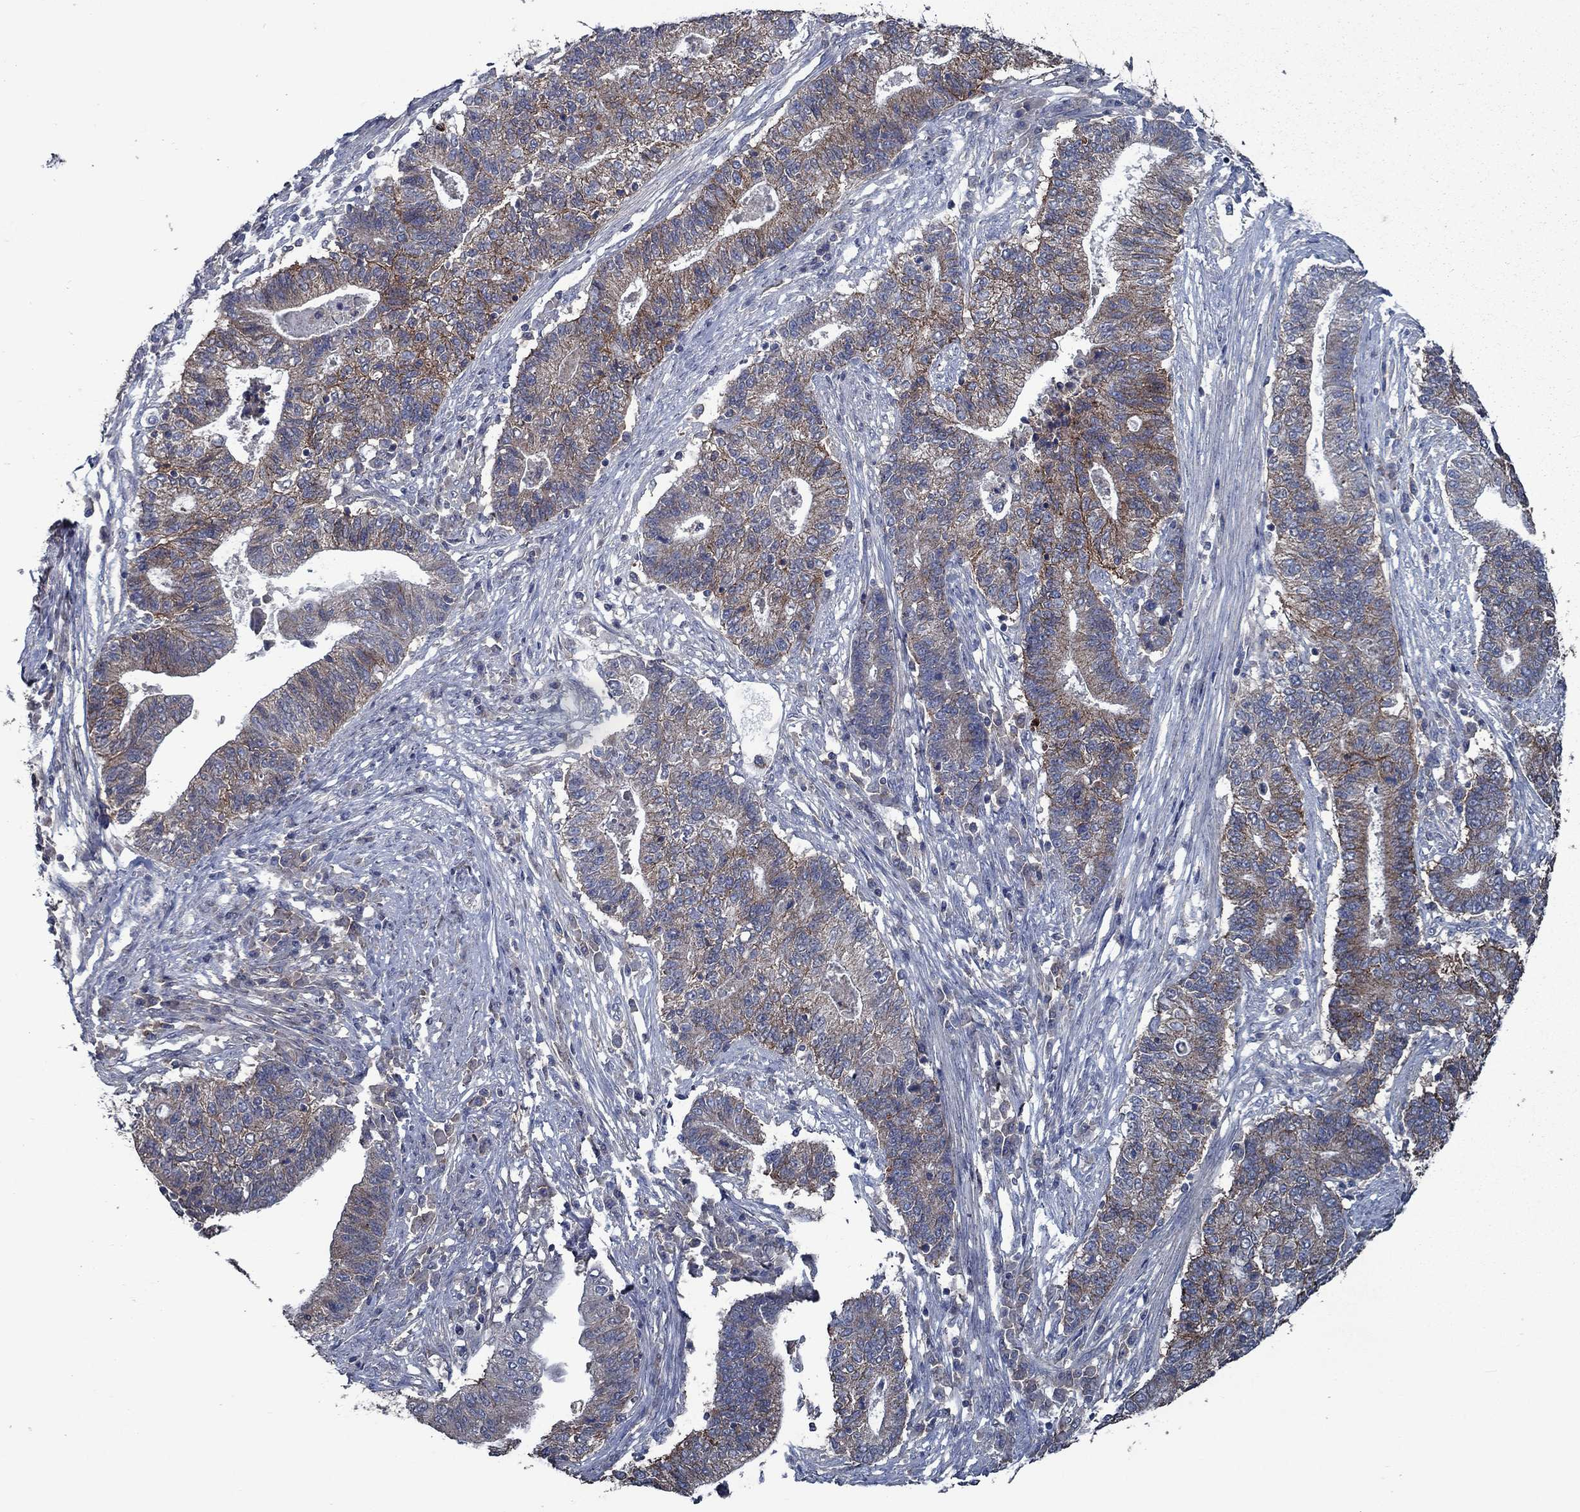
{"staining": {"intensity": "moderate", "quantity": "<25%", "location": "cytoplasmic/membranous"}, "tissue": "endometrial cancer", "cell_type": "Tumor cells", "image_type": "cancer", "snomed": [{"axis": "morphology", "description": "Adenocarcinoma, NOS"}, {"axis": "topography", "description": "Uterus"}, {"axis": "topography", "description": "Endometrium"}], "caption": "Tumor cells display low levels of moderate cytoplasmic/membranous staining in about <25% of cells in human endometrial cancer (adenocarcinoma).", "gene": "SLC44A1", "patient": {"sex": "female", "age": 54}}